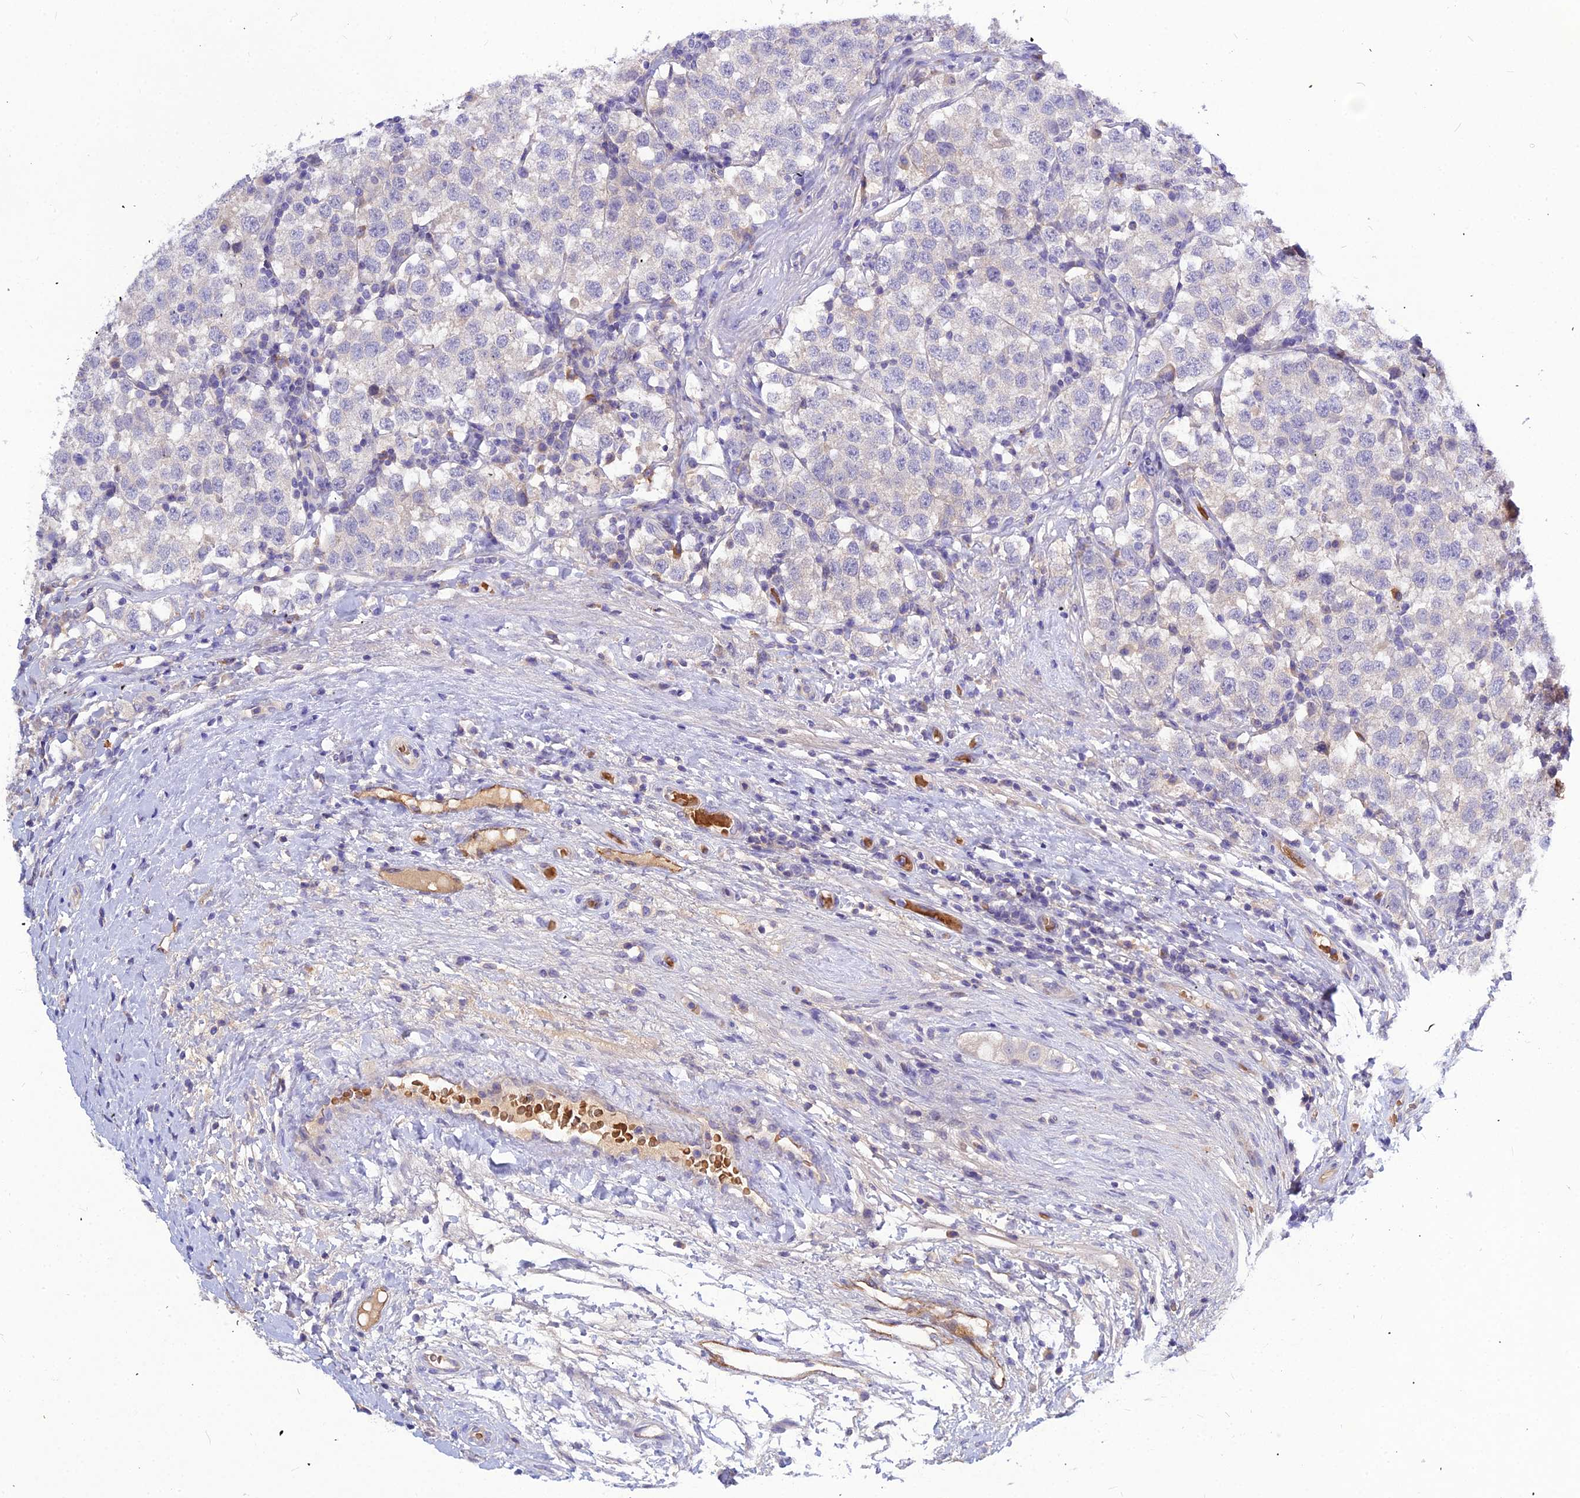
{"staining": {"intensity": "negative", "quantity": "none", "location": "none"}, "tissue": "testis cancer", "cell_type": "Tumor cells", "image_type": "cancer", "snomed": [{"axis": "morphology", "description": "Seminoma, NOS"}, {"axis": "topography", "description": "Testis"}], "caption": "Testis cancer (seminoma) stained for a protein using immunohistochemistry (IHC) displays no positivity tumor cells.", "gene": "DMRTA1", "patient": {"sex": "male", "age": 34}}